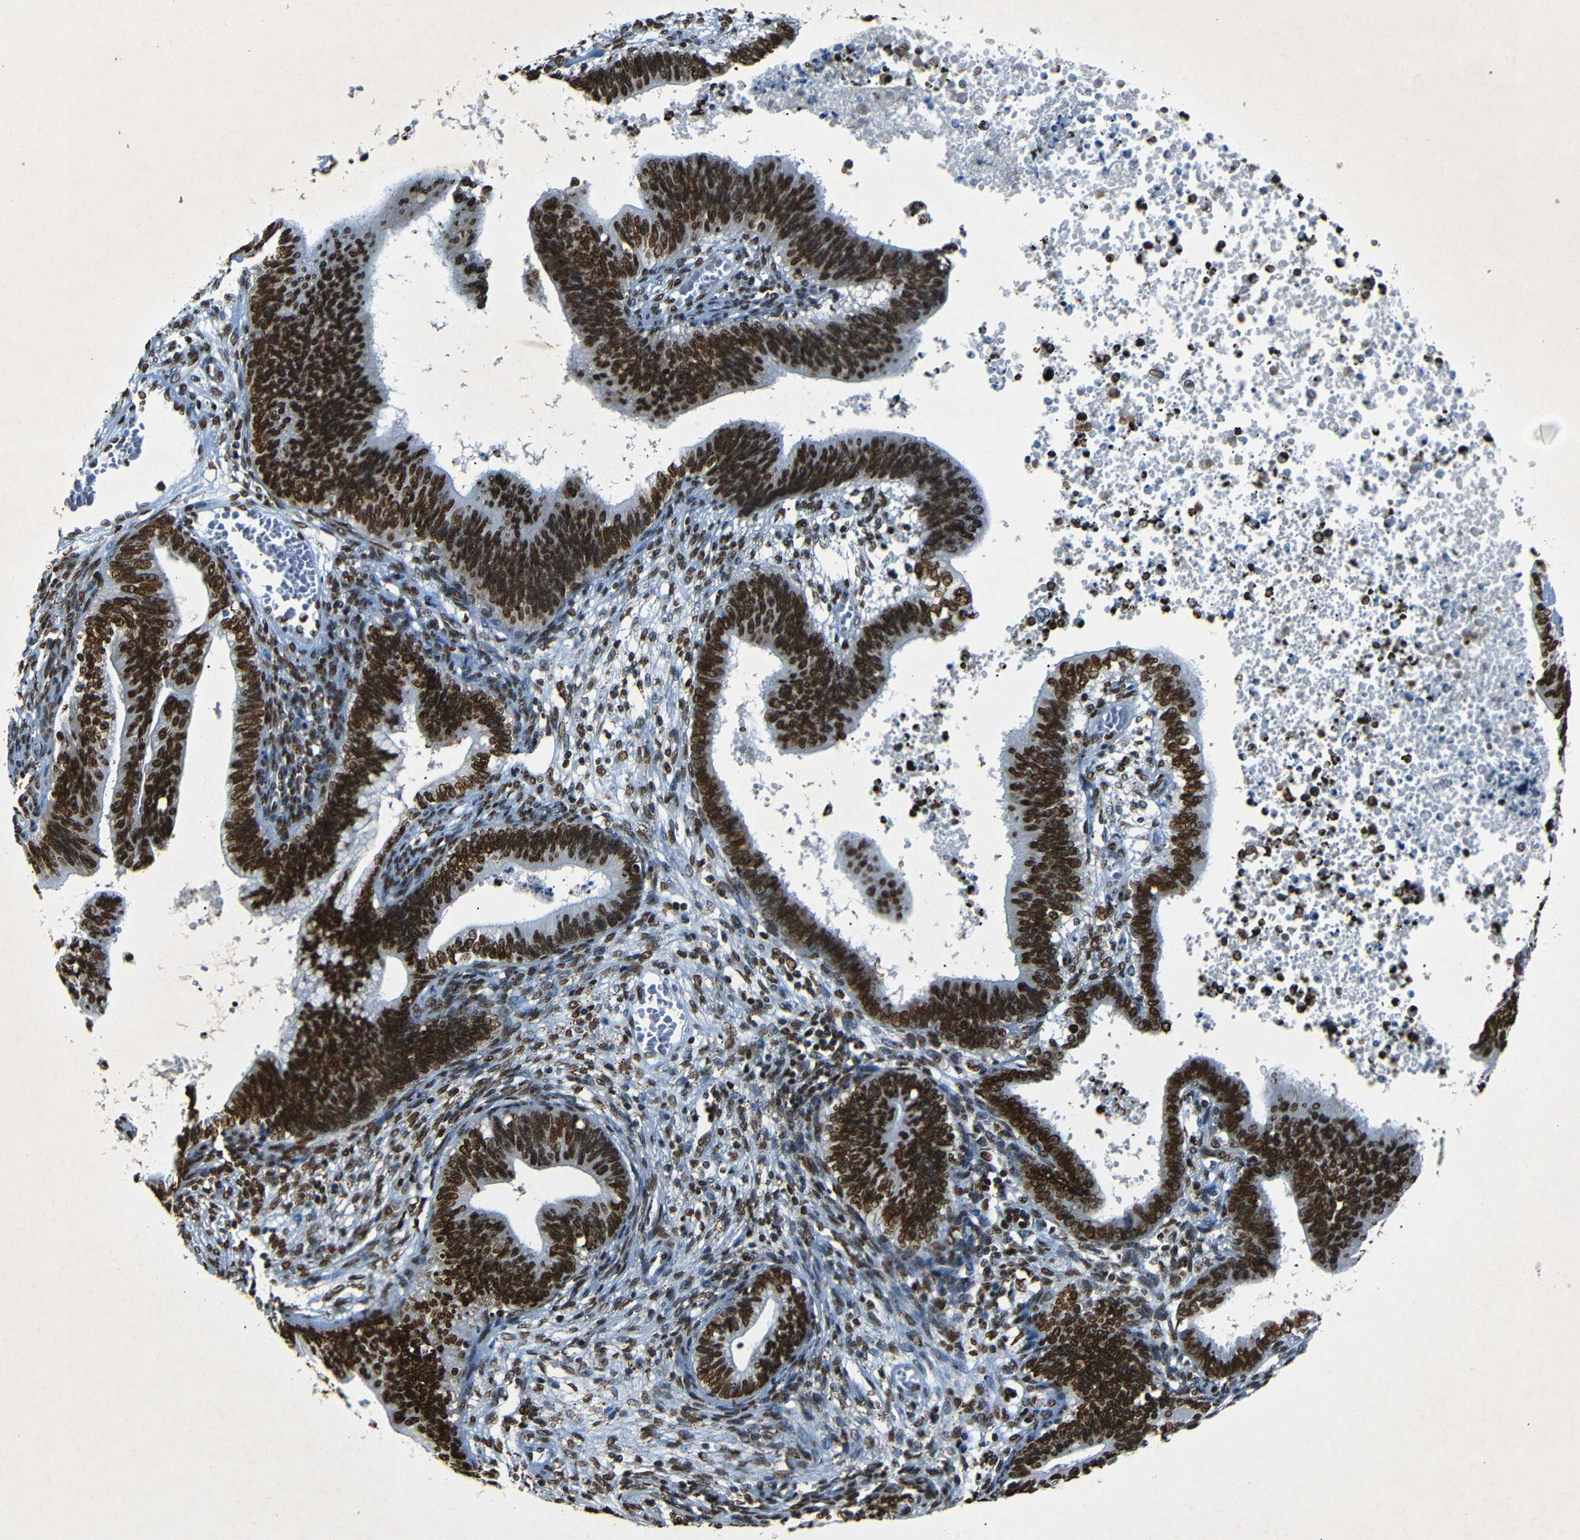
{"staining": {"intensity": "strong", "quantity": ">75%", "location": "nuclear"}, "tissue": "cervical cancer", "cell_type": "Tumor cells", "image_type": "cancer", "snomed": [{"axis": "morphology", "description": "Adenocarcinoma, NOS"}, {"axis": "topography", "description": "Cervix"}], "caption": "This is a histology image of immunohistochemistry (IHC) staining of adenocarcinoma (cervical), which shows strong positivity in the nuclear of tumor cells.", "gene": "HMGN1", "patient": {"sex": "female", "age": 44}}